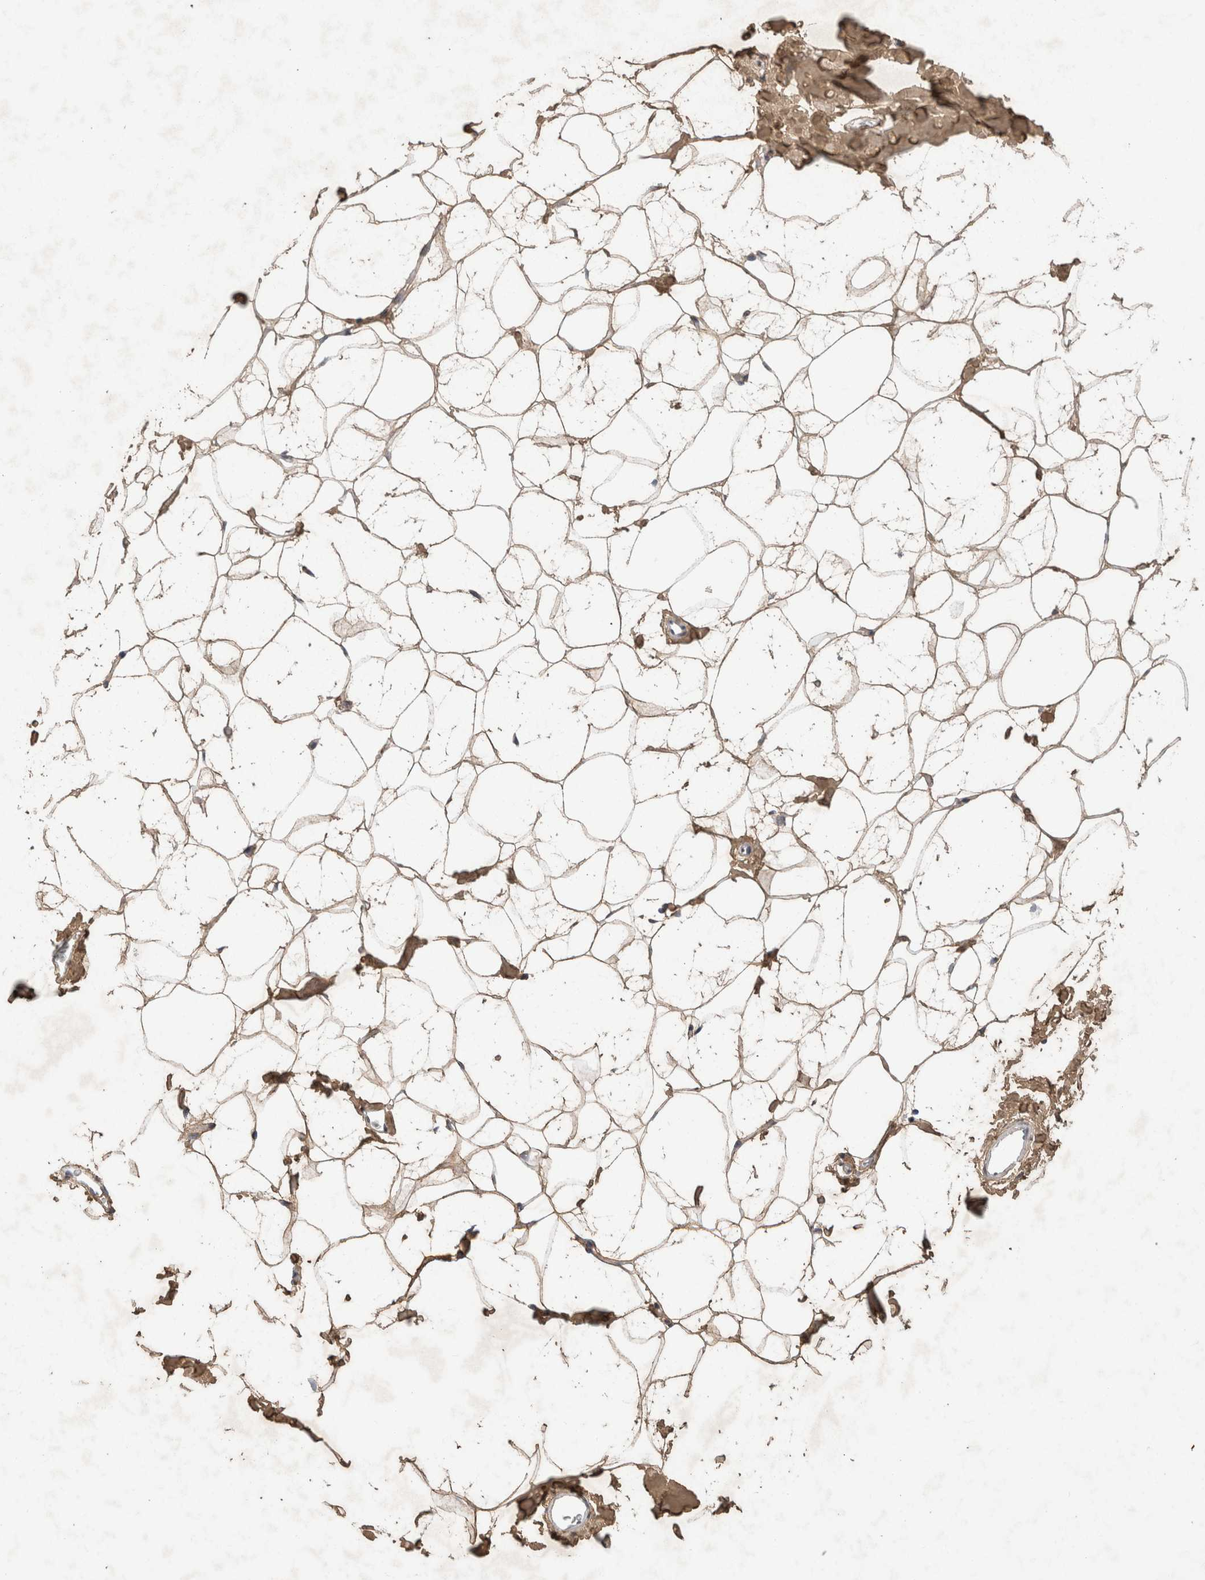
{"staining": {"intensity": "moderate", "quantity": ">75%", "location": "cytoplasmic/membranous"}, "tissue": "adipose tissue", "cell_type": "Adipocytes", "image_type": "normal", "snomed": [{"axis": "morphology", "description": "Normal tissue, NOS"}, {"axis": "morphology", "description": "Fibrosis, NOS"}, {"axis": "topography", "description": "Breast"}, {"axis": "topography", "description": "Adipose tissue"}], "caption": "Normal adipose tissue demonstrates moderate cytoplasmic/membranous positivity in approximately >75% of adipocytes.", "gene": "C1QTNF5", "patient": {"sex": "female", "age": 39}}